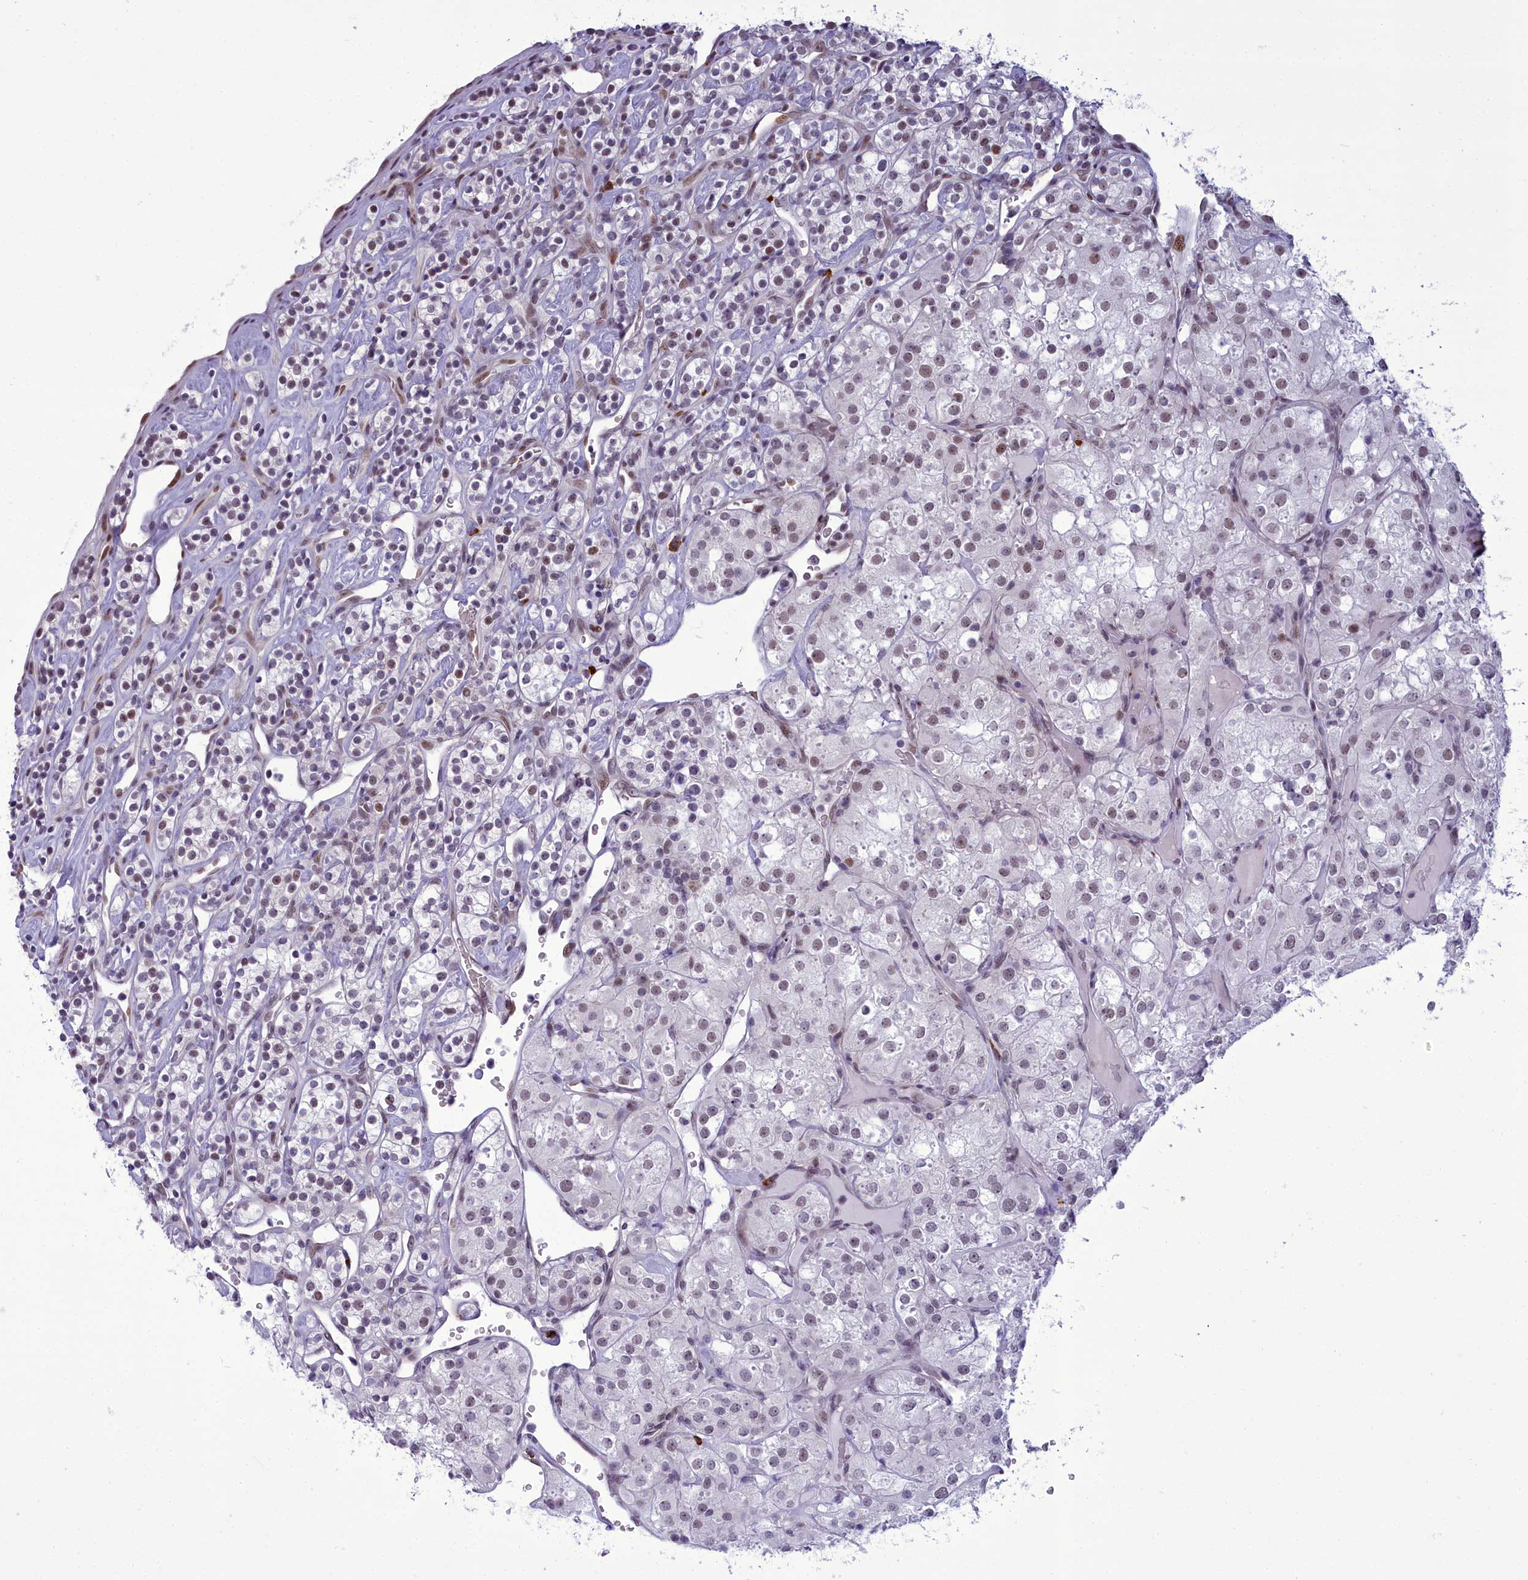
{"staining": {"intensity": "moderate", "quantity": ">75%", "location": "nuclear"}, "tissue": "renal cancer", "cell_type": "Tumor cells", "image_type": "cancer", "snomed": [{"axis": "morphology", "description": "Adenocarcinoma, NOS"}, {"axis": "topography", "description": "Kidney"}], "caption": "About >75% of tumor cells in adenocarcinoma (renal) exhibit moderate nuclear protein staining as visualized by brown immunohistochemical staining.", "gene": "CEACAM19", "patient": {"sex": "male", "age": 77}}